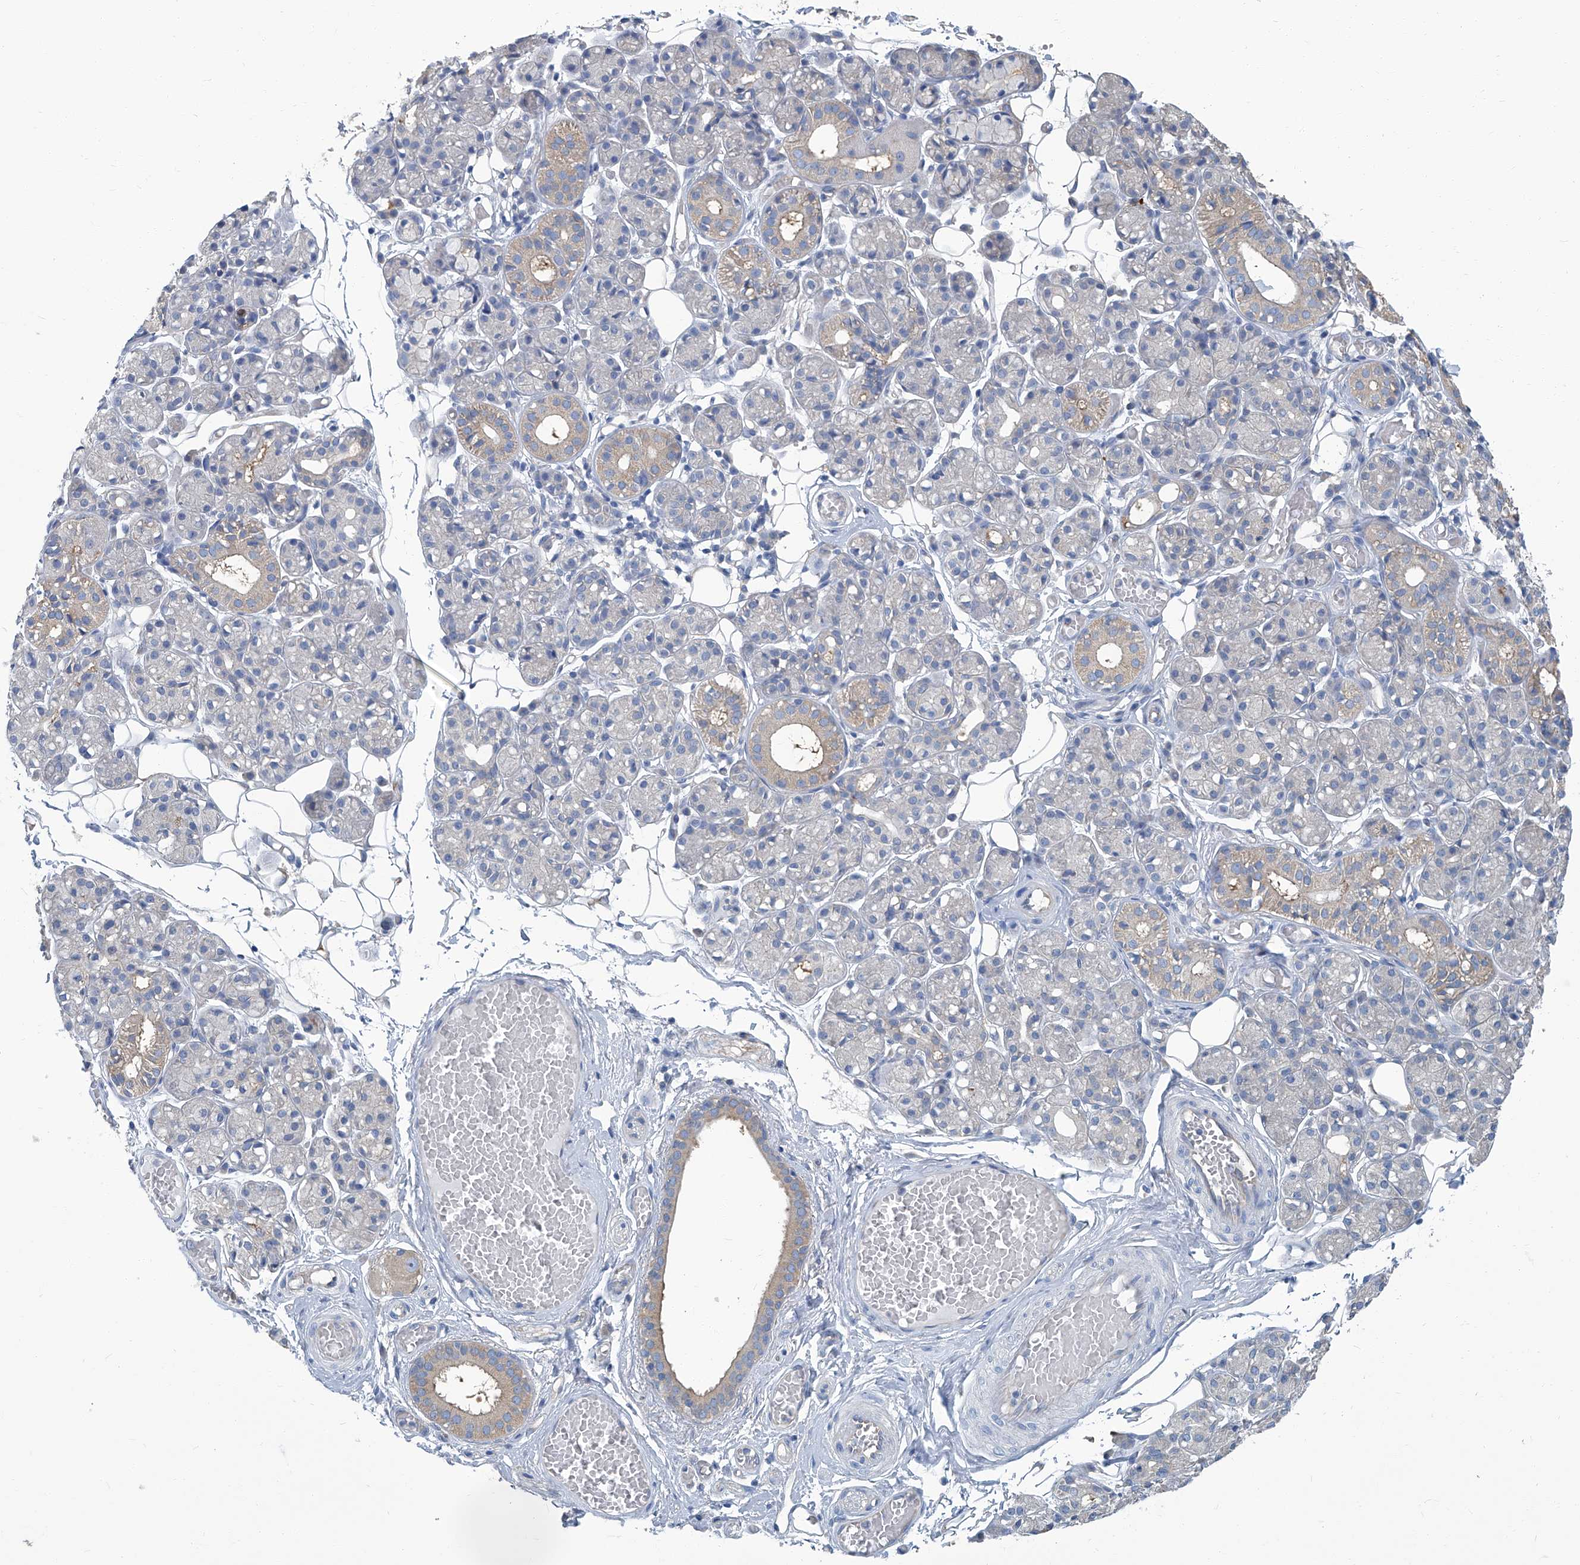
{"staining": {"intensity": "weak", "quantity": "25%-75%", "location": "cytoplasmic/membranous"}, "tissue": "salivary gland", "cell_type": "Glandular cells", "image_type": "normal", "snomed": [{"axis": "morphology", "description": "Normal tissue, NOS"}, {"axis": "topography", "description": "Salivary gland"}], "caption": "Glandular cells exhibit low levels of weak cytoplasmic/membranous positivity in about 25%-75% of cells in benign salivary gland.", "gene": "PFKL", "patient": {"sex": "male", "age": 63}}